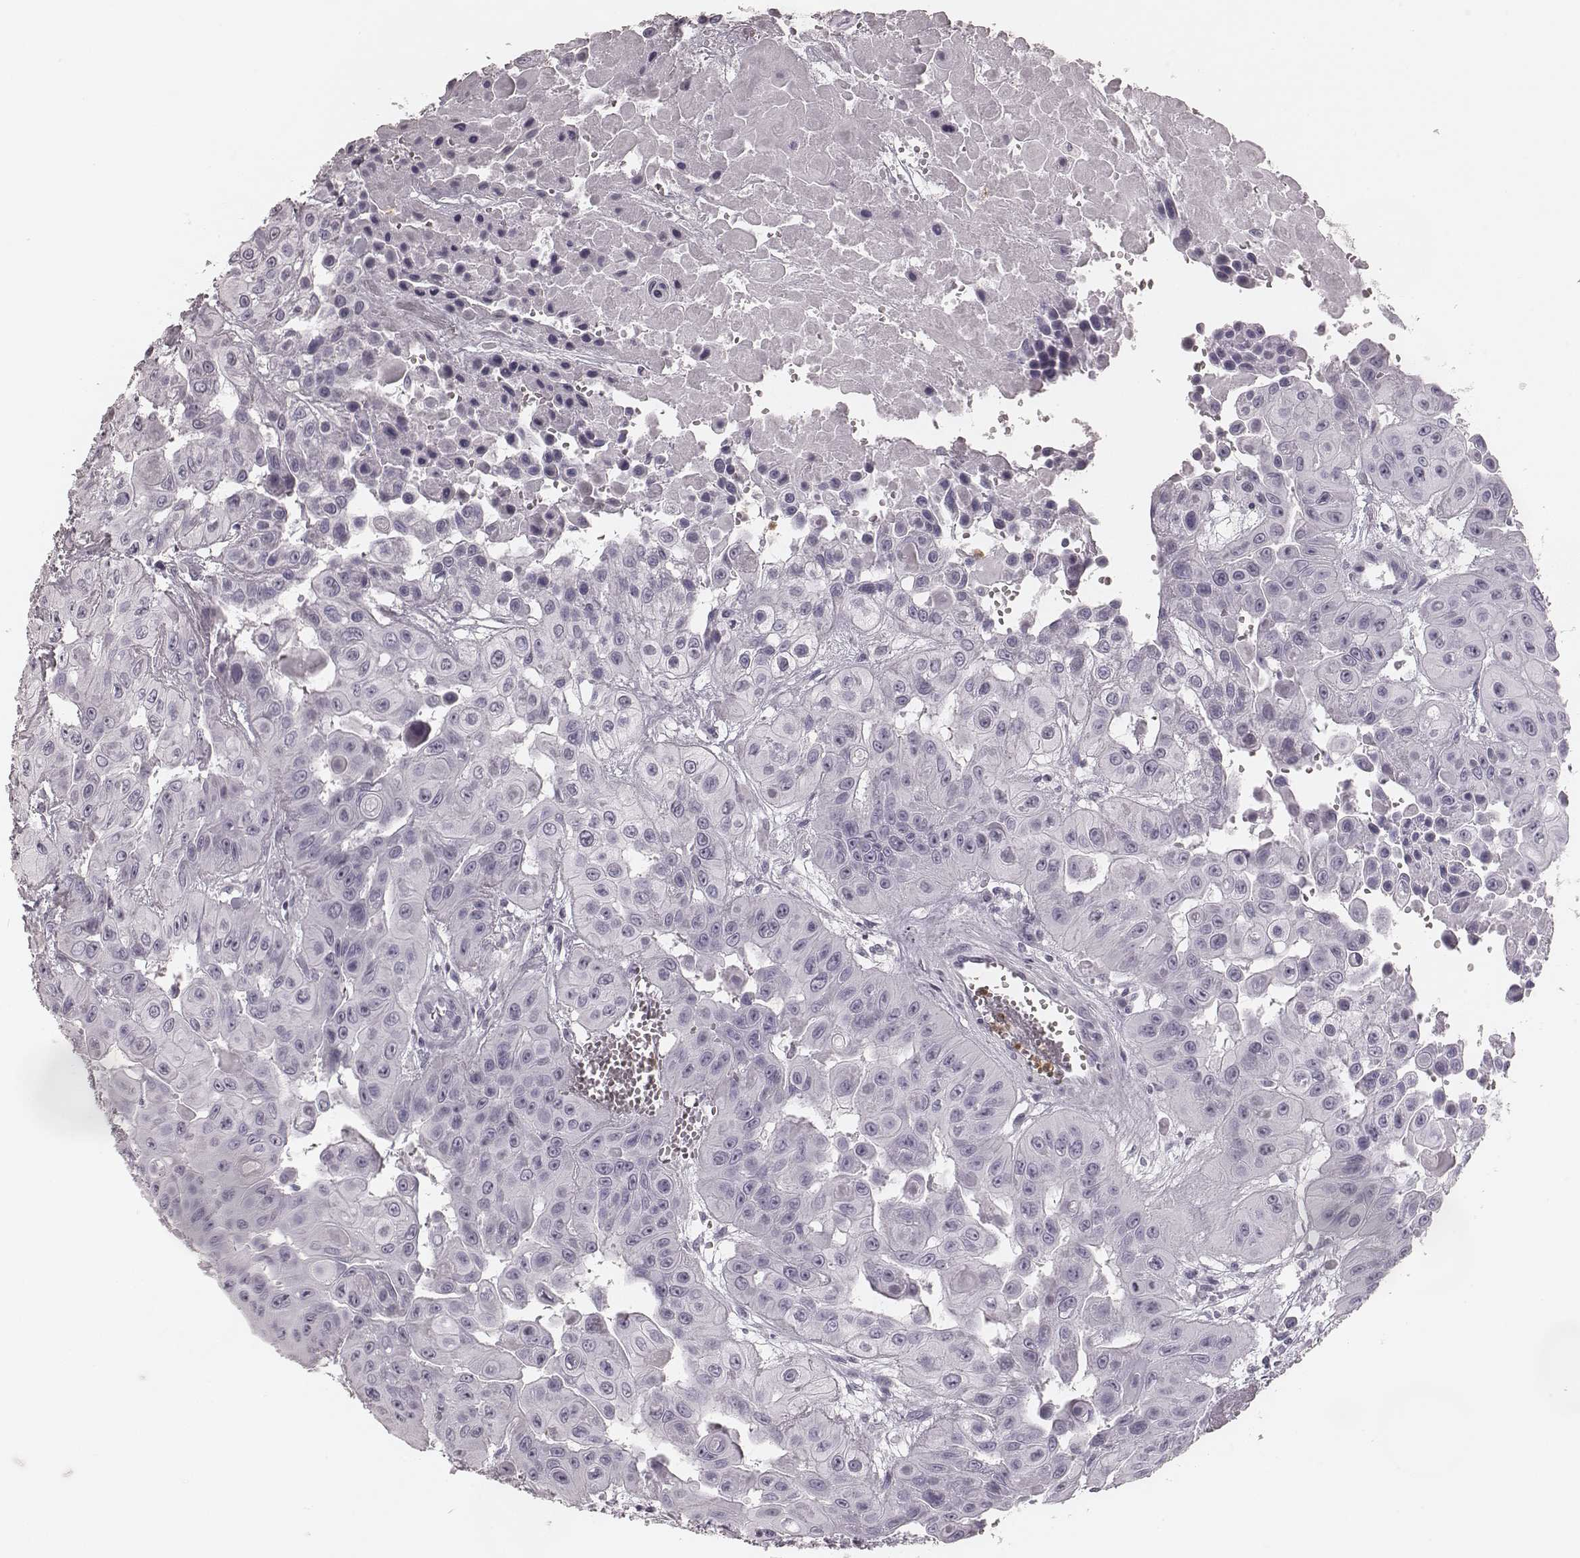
{"staining": {"intensity": "negative", "quantity": "none", "location": "none"}, "tissue": "head and neck cancer", "cell_type": "Tumor cells", "image_type": "cancer", "snomed": [{"axis": "morphology", "description": "Adenocarcinoma, NOS"}, {"axis": "topography", "description": "Head-Neck"}], "caption": "Image shows no significant protein positivity in tumor cells of head and neck cancer (adenocarcinoma).", "gene": "ELANE", "patient": {"sex": "male", "age": 73}}